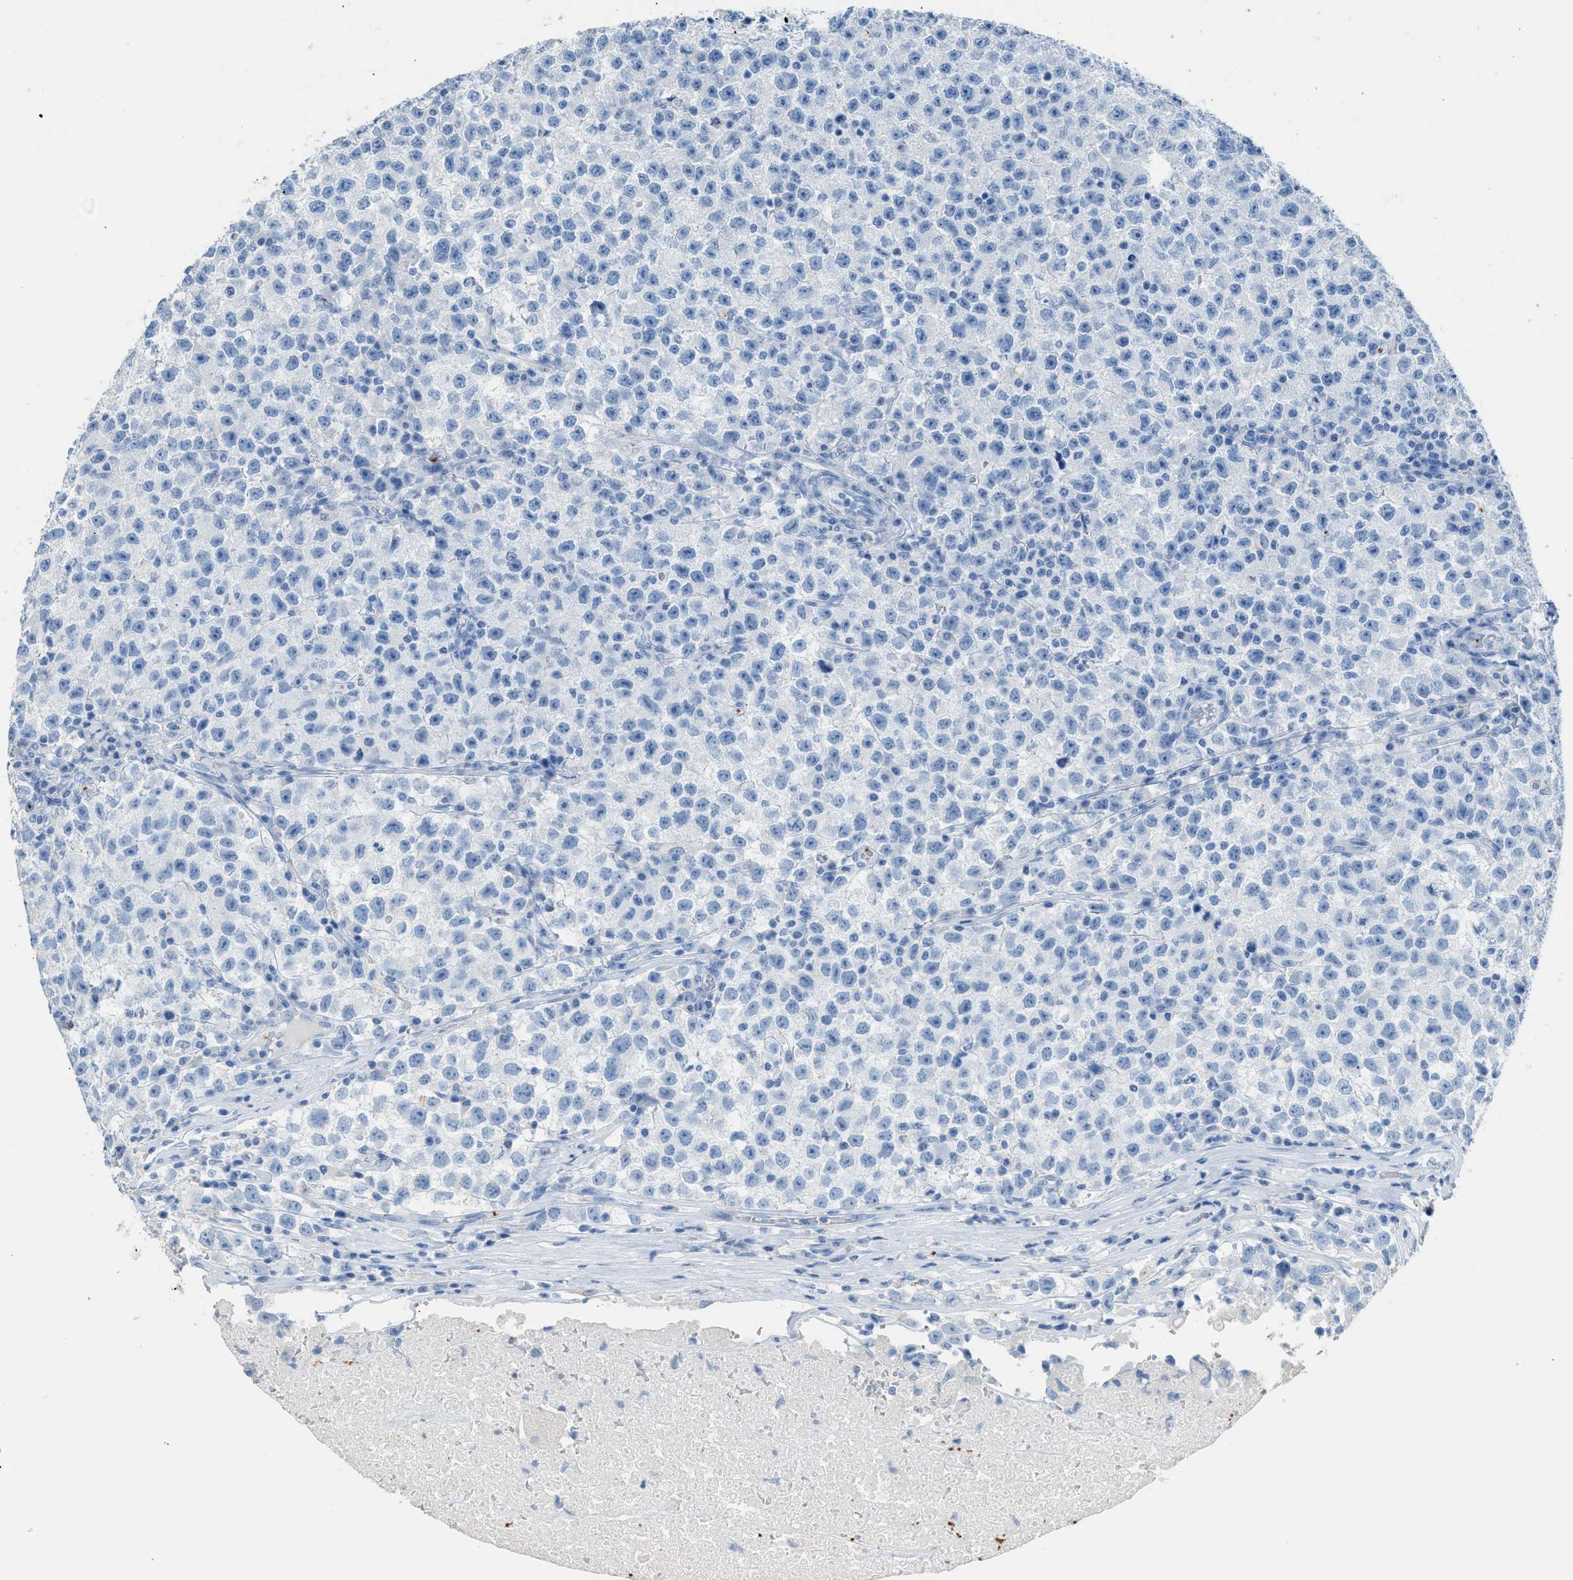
{"staining": {"intensity": "negative", "quantity": "none", "location": "none"}, "tissue": "testis cancer", "cell_type": "Tumor cells", "image_type": "cancer", "snomed": [{"axis": "morphology", "description": "Seminoma, NOS"}, {"axis": "topography", "description": "Testis"}], "caption": "Immunohistochemistry photomicrograph of neoplastic tissue: human testis seminoma stained with DAB (3,3'-diaminobenzidine) shows no significant protein positivity in tumor cells.", "gene": "FAIM2", "patient": {"sex": "male", "age": 22}}